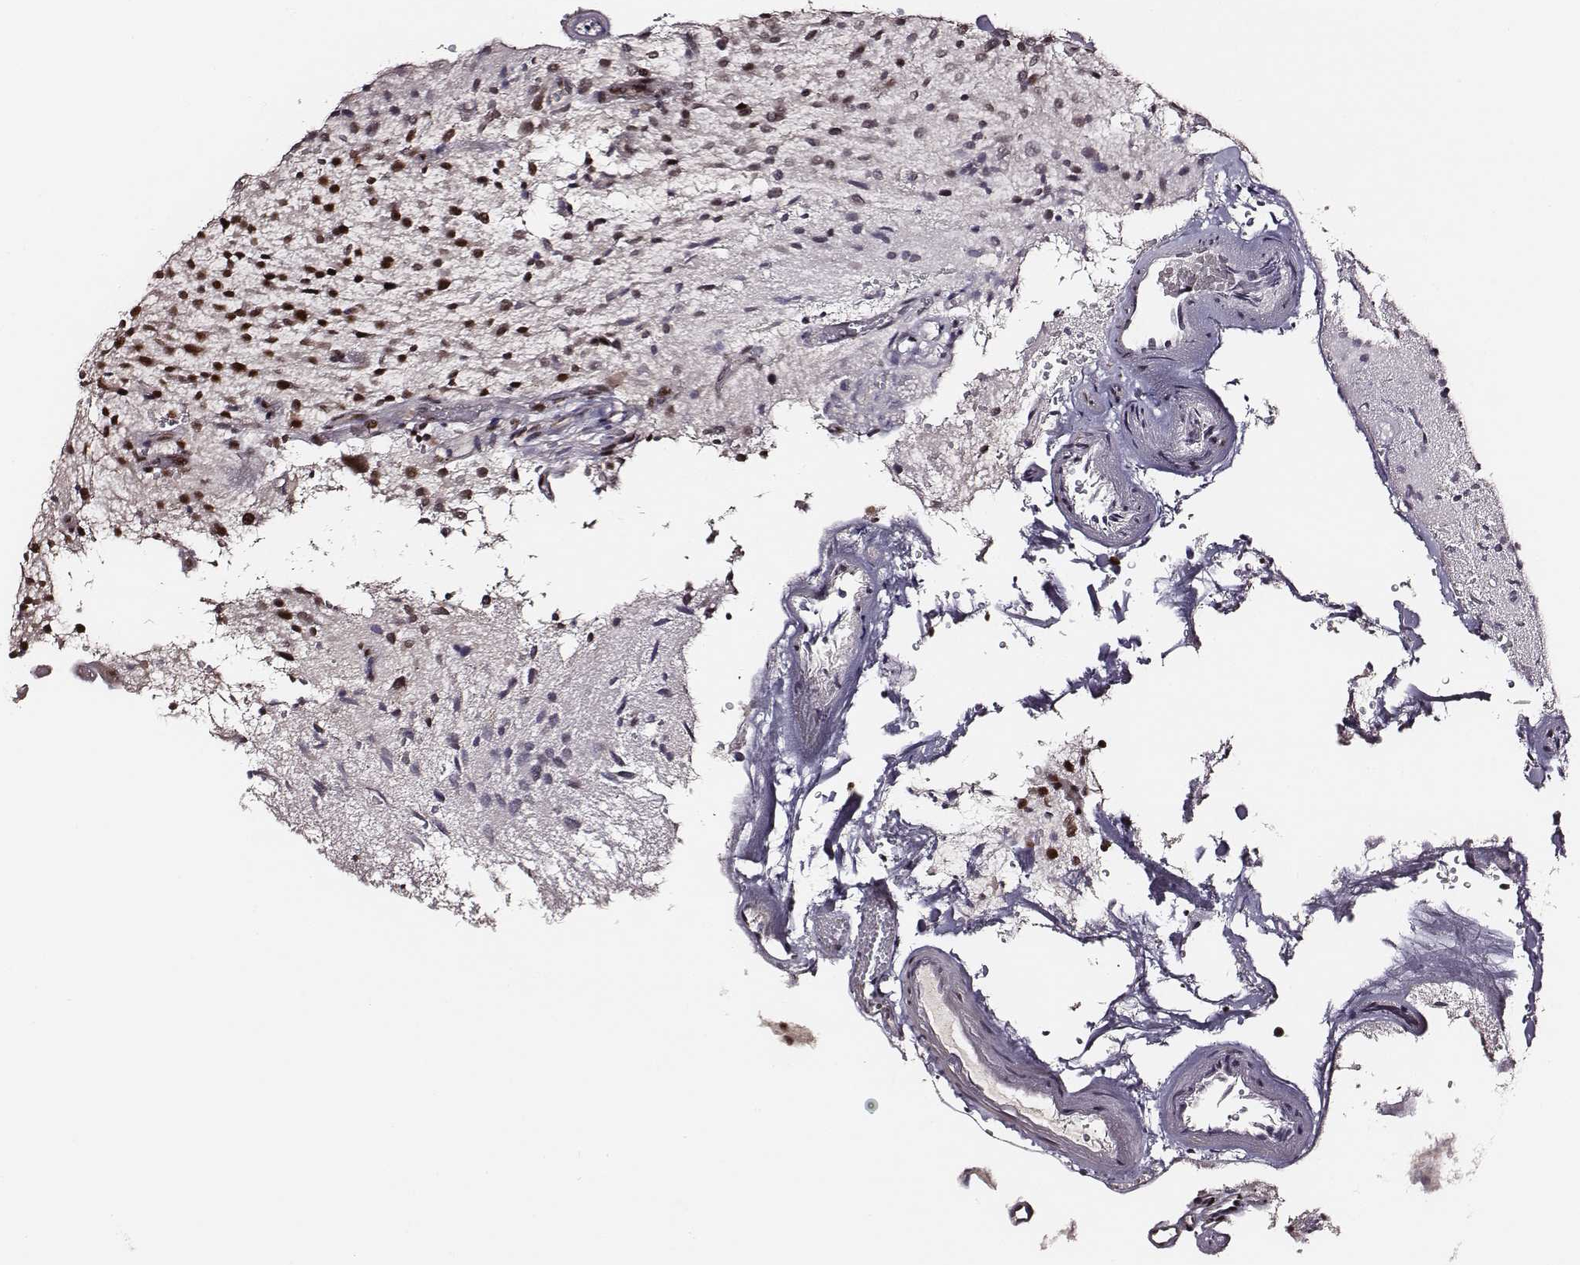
{"staining": {"intensity": "strong", "quantity": ">75%", "location": "nuclear"}, "tissue": "glioma", "cell_type": "Tumor cells", "image_type": "cancer", "snomed": [{"axis": "morphology", "description": "Glioma, malignant, Low grade"}, {"axis": "topography", "description": "Brain"}], "caption": "There is high levels of strong nuclear staining in tumor cells of malignant glioma (low-grade), as demonstrated by immunohistochemical staining (brown color).", "gene": "PPARA", "patient": {"sex": "male", "age": 43}}